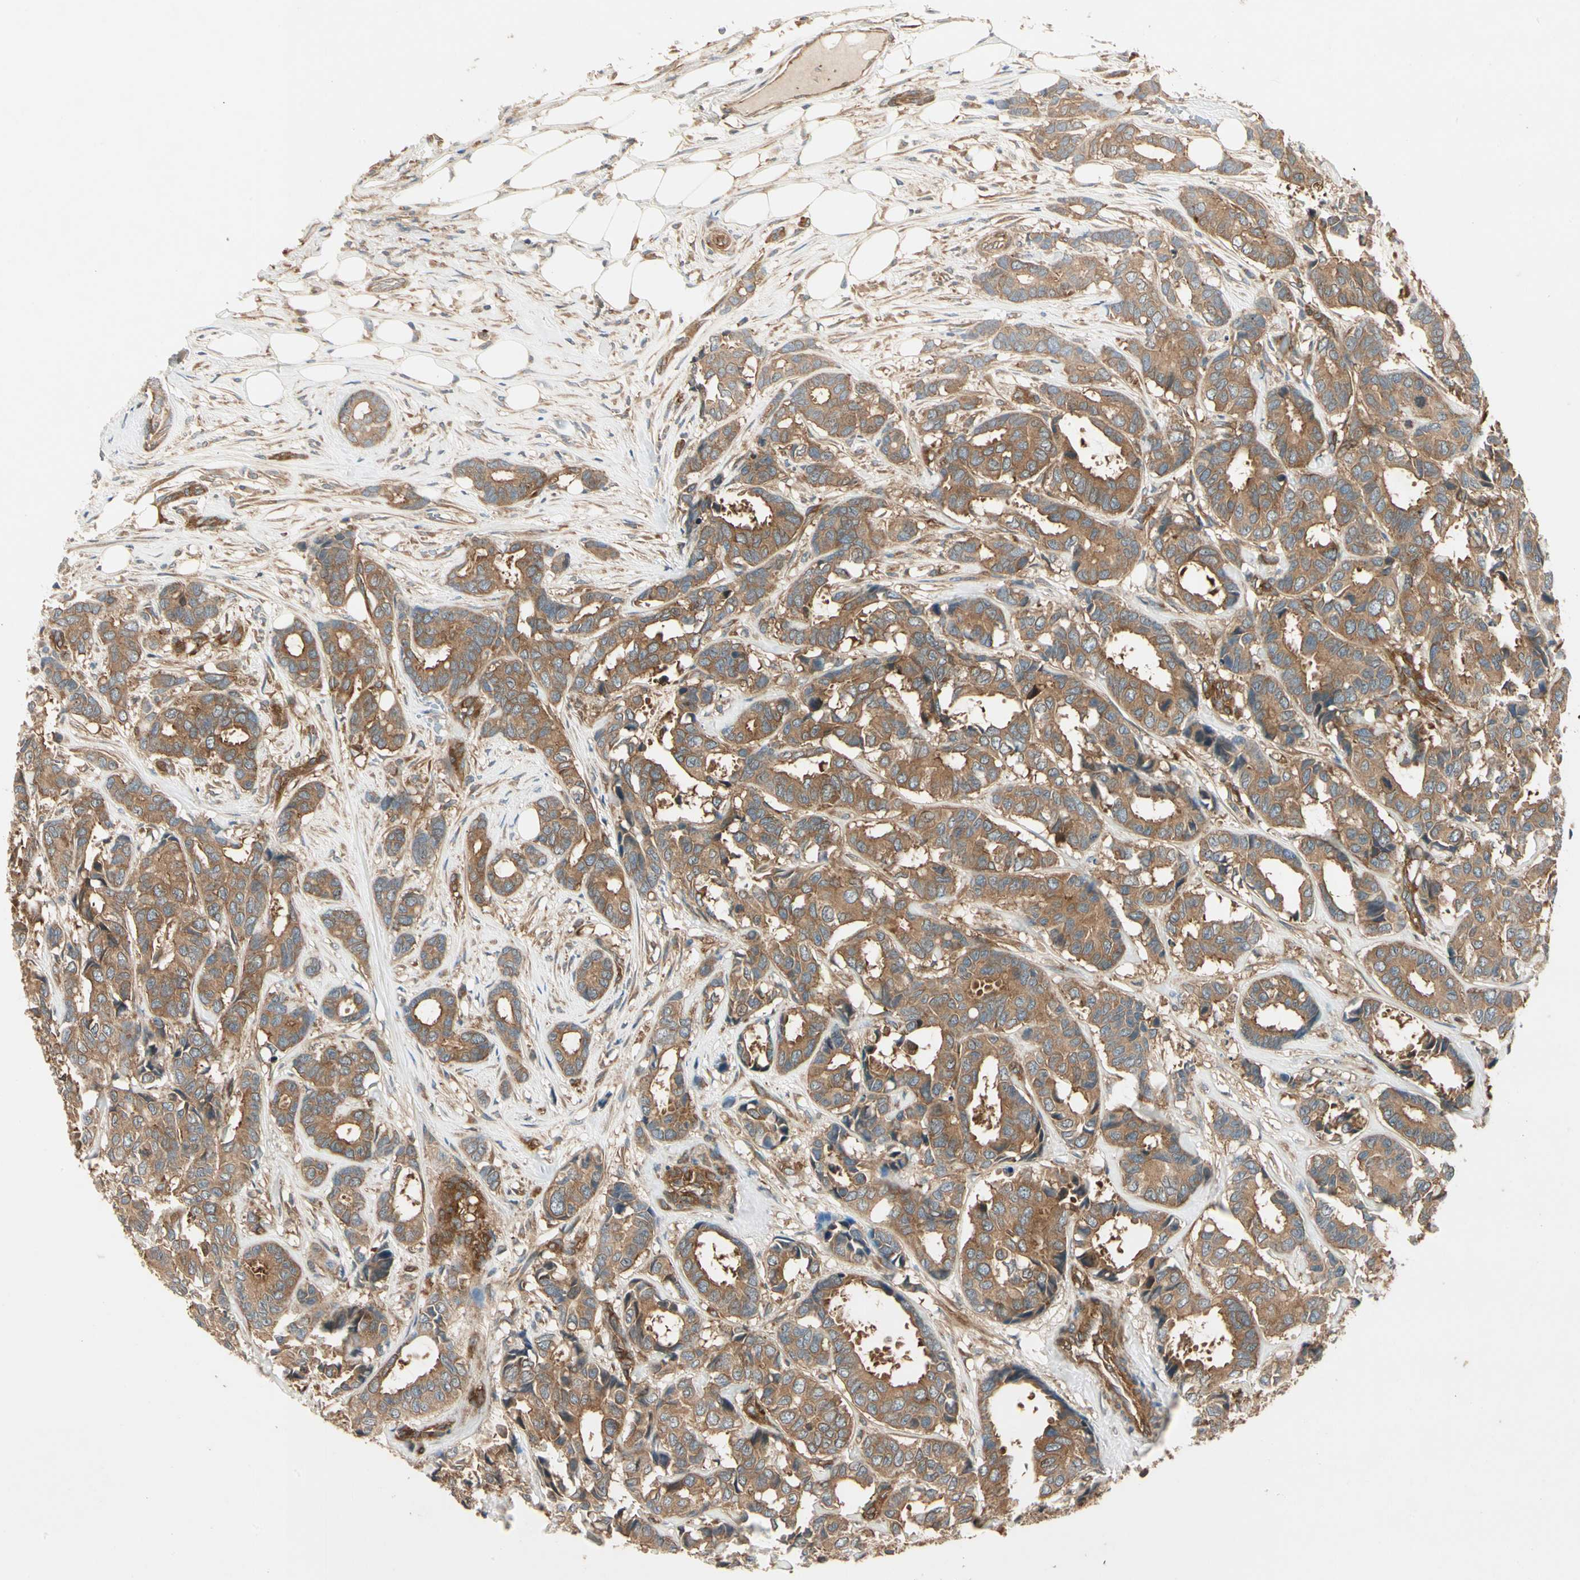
{"staining": {"intensity": "strong", "quantity": ">75%", "location": "cytoplasmic/membranous"}, "tissue": "breast cancer", "cell_type": "Tumor cells", "image_type": "cancer", "snomed": [{"axis": "morphology", "description": "Duct carcinoma"}, {"axis": "topography", "description": "Breast"}], "caption": "IHC image of neoplastic tissue: human invasive ductal carcinoma (breast) stained using immunohistochemistry (IHC) displays high levels of strong protein expression localized specifically in the cytoplasmic/membranous of tumor cells, appearing as a cytoplasmic/membranous brown color.", "gene": "ROCK2", "patient": {"sex": "female", "age": 87}}